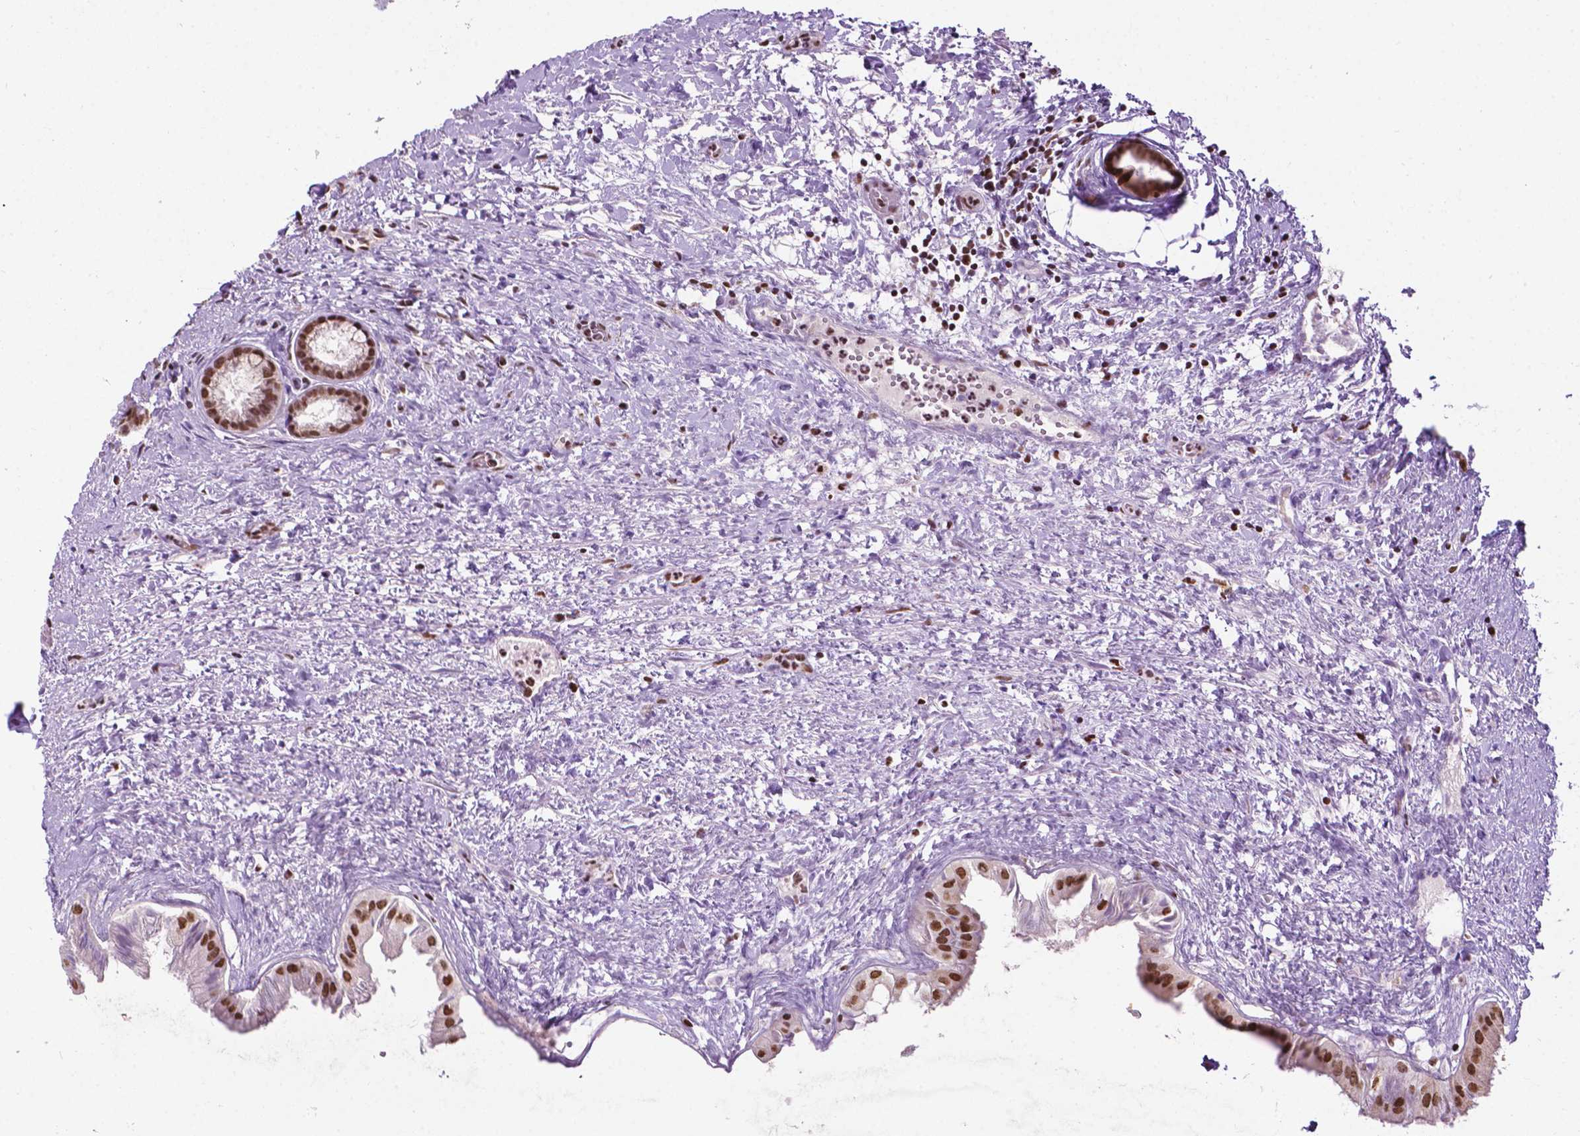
{"staining": {"intensity": "strong", "quantity": ">75%", "location": "nuclear"}, "tissue": "gallbladder", "cell_type": "Glandular cells", "image_type": "normal", "snomed": [{"axis": "morphology", "description": "Normal tissue, NOS"}, {"axis": "topography", "description": "Gallbladder"}], "caption": "This micrograph shows immunohistochemistry (IHC) staining of normal gallbladder, with high strong nuclear expression in about >75% of glandular cells.", "gene": "COL23A1", "patient": {"sex": "male", "age": 70}}